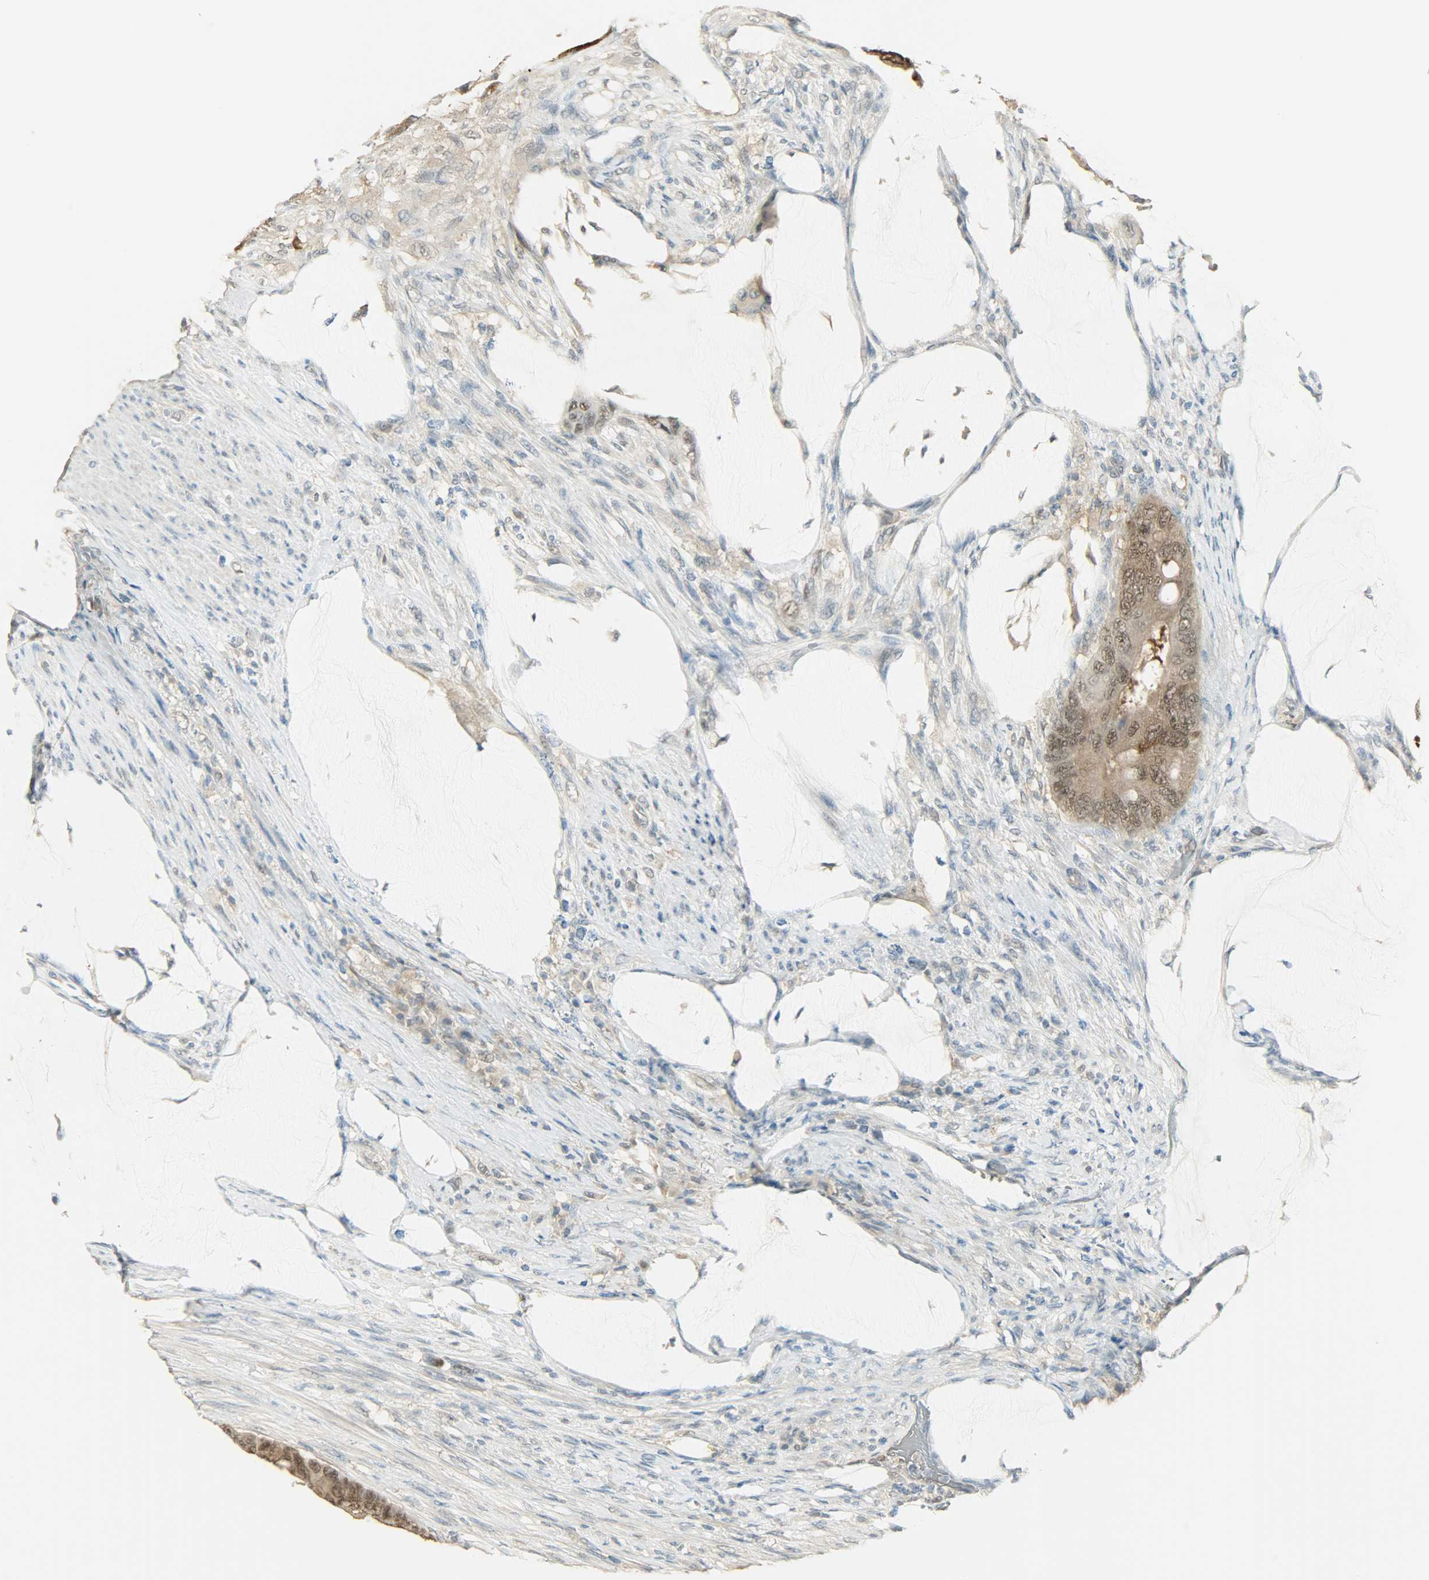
{"staining": {"intensity": "moderate", "quantity": ">75%", "location": "cytoplasmic/membranous,nuclear"}, "tissue": "colorectal cancer", "cell_type": "Tumor cells", "image_type": "cancer", "snomed": [{"axis": "morphology", "description": "Adenocarcinoma, NOS"}, {"axis": "topography", "description": "Rectum"}], "caption": "Colorectal cancer (adenocarcinoma) tissue reveals moderate cytoplasmic/membranous and nuclear staining in approximately >75% of tumor cells, visualized by immunohistochemistry. The staining is performed using DAB (3,3'-diaminobenzidine) brown chromogen to label protein expression. The nuclei are counter-stained blue using hematoxylin.", "gene": "PRMT5", "patient": {"sex": "female", "age": 77}}